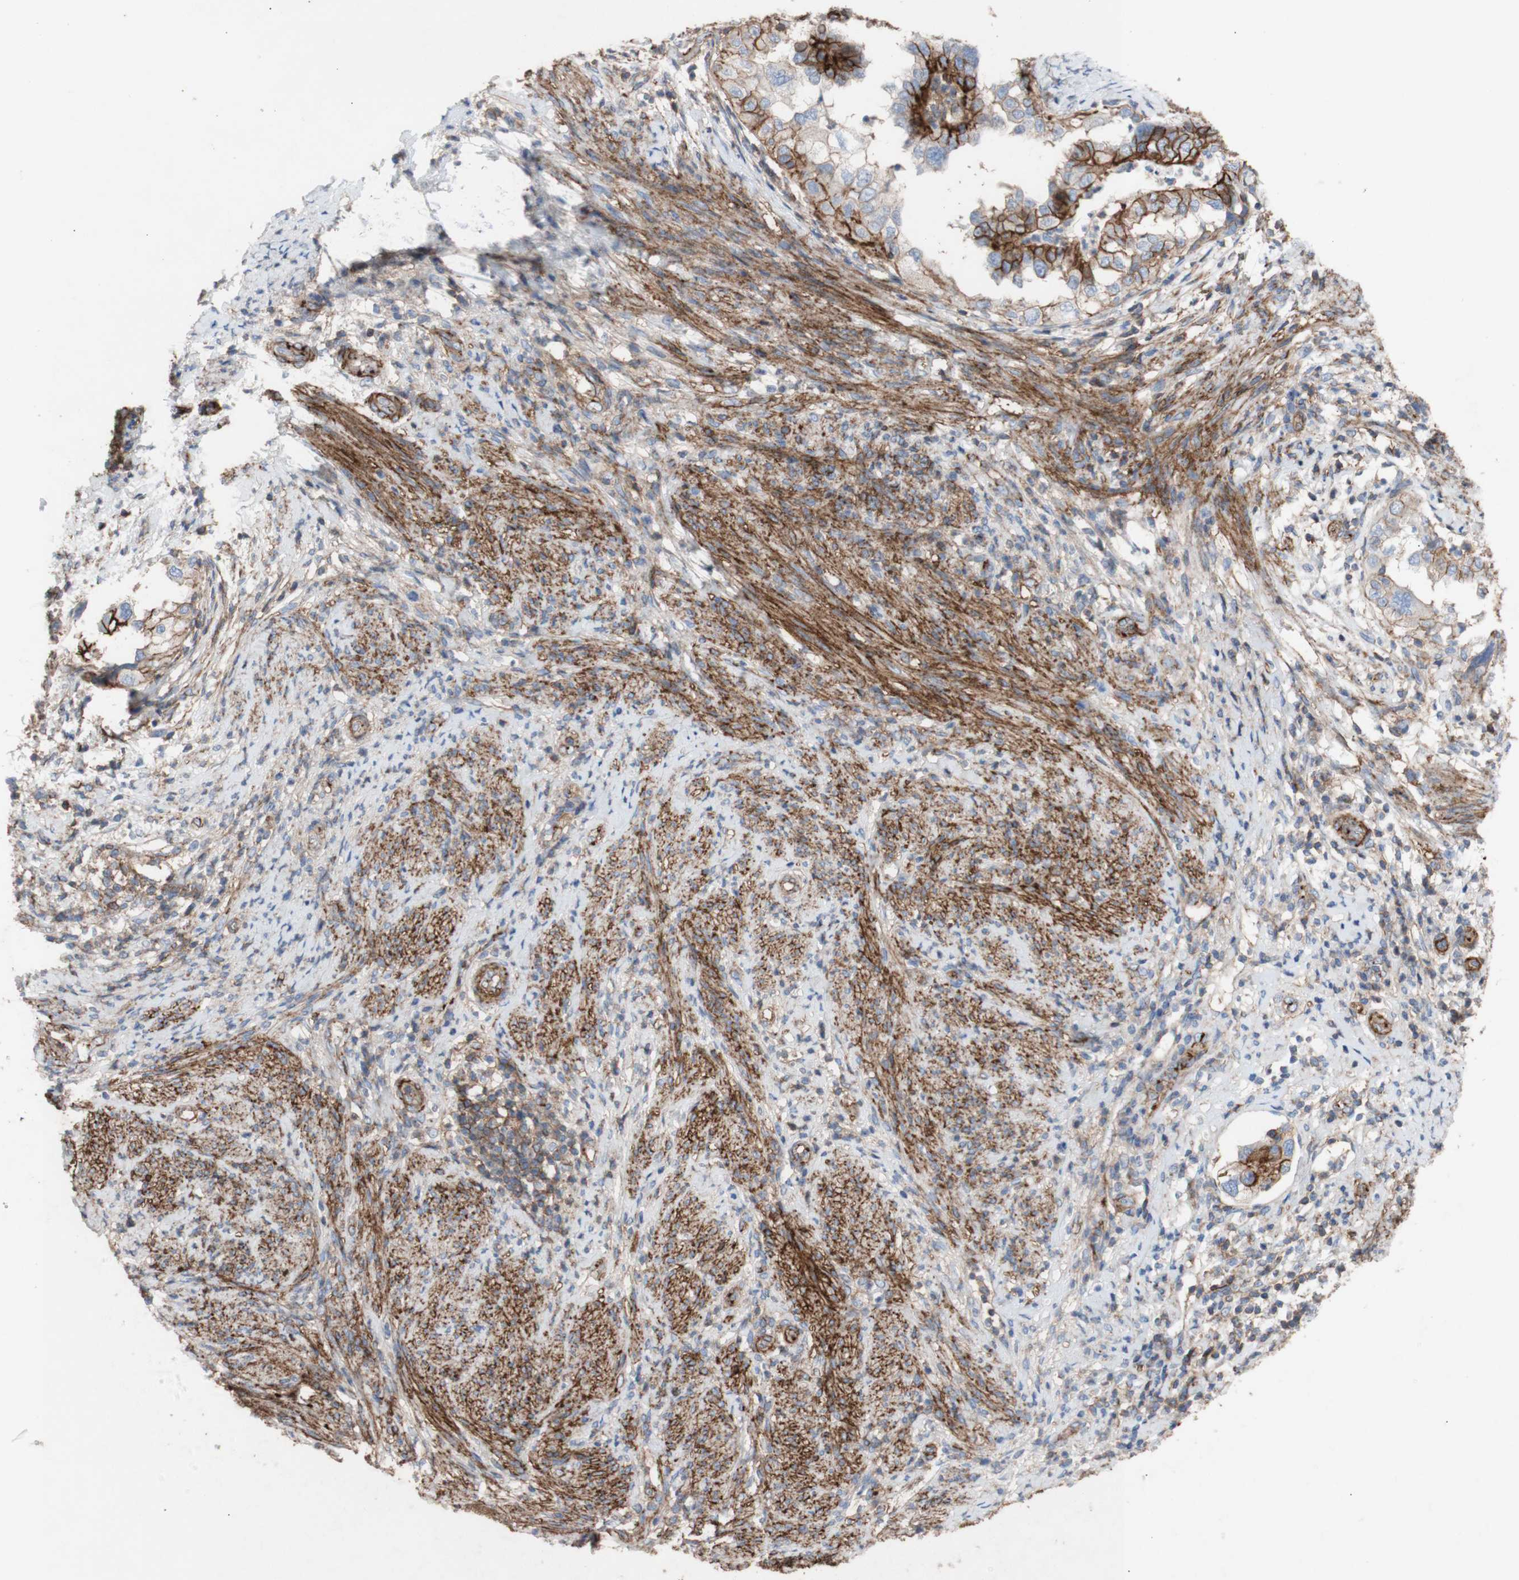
{"staining": {"intensity": "strong", "quantity": "25%-75%", "location": "cytoplasmic/membranous"}, "tissue": "endometrial cancer", "cell_type": "Tumor cells", "image_type": "cancer", "snomed": [{"axis": "morphology", "description": "Adenocarcinoma, NOS"}, {"axis": "topography", "description": "Endometrium"}], "caption": "The image displays a brown stain indicating the presence of a protein in the cytoplasmic/membranous of tumor cells in endometrial cancer.", "gene": "ATP2A3", "patient": {"sex": "female", "age": 85}}